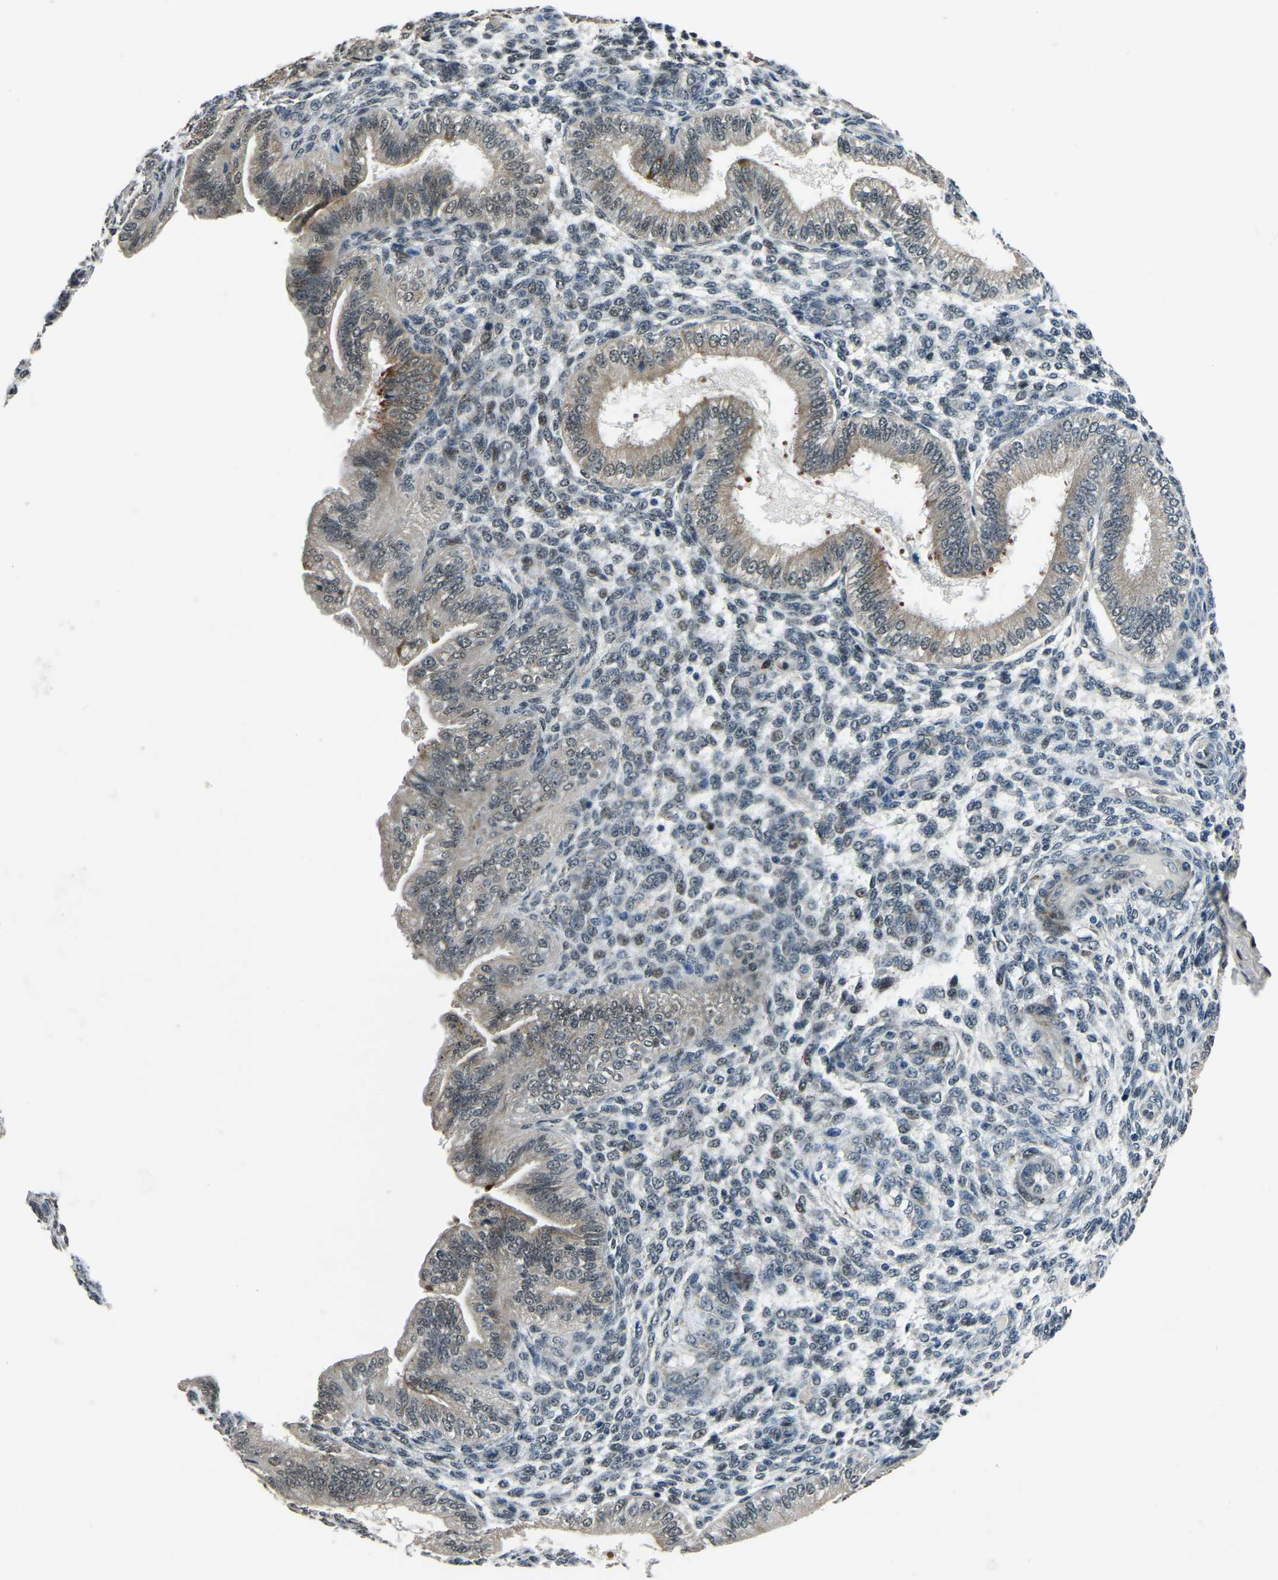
{"staining": {"intensity": "moderate", "quantity": "<25%", "location": "nuclear"}, "tissue": "endometrium", "cell_type": "Cells in endometrial stroma", "image_type": "normal", "snomed": [{"axis": "morphology", "description": "Normal tissue, NOS"}, {"axis": "topography", "description": "Endometrium"}], "caption": "About <25% of cells in endometrial stroma in benign endometrium exhibit moderate nuclear protein positivity as visualized by brown immunohistochemical staining.", "gene": "ING2", "patient": {"sex": "female", "age": 39}}